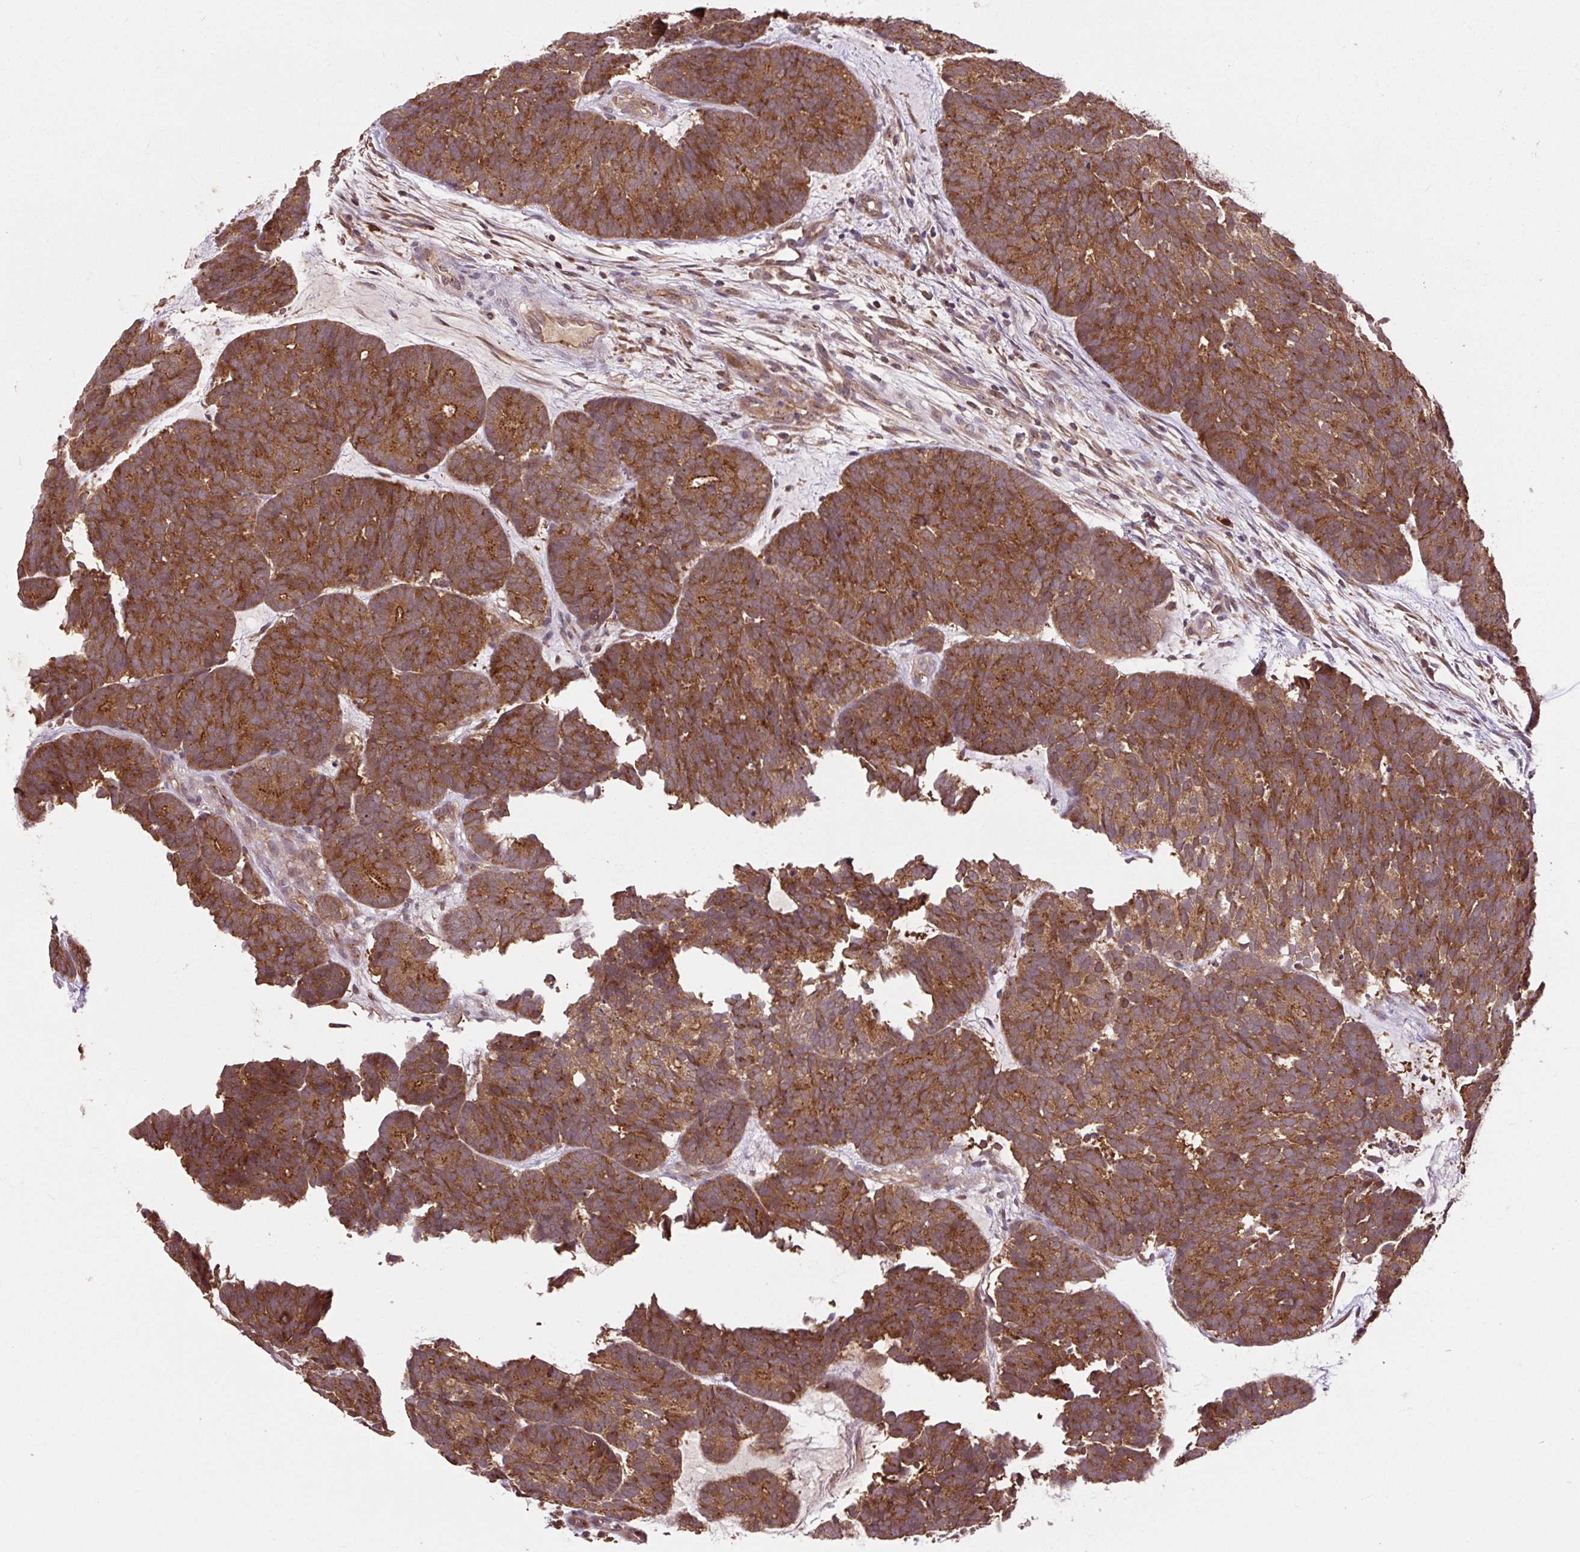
{"staining": {"intensity": "strong", "quantity": ">75%", "location": "cytoplasmic/membranous"}, "tissue": "head and neck cancer", "cell_type": "Tumor cells", "image_type": "cancer", "snomed": [{"axis": "morphology", "description": "Adenocarcinoma, NOS"}, {"axis": "topography", "description": "Head-Neck"}], "caption": "Protein staining reveals strong cytoplasmic/membranous staining in approximately >75% of tumor cells in adenocarcinoma (head and neck).", "gene": "MMS19", "patient": {"sex": "female", "age": 81}}